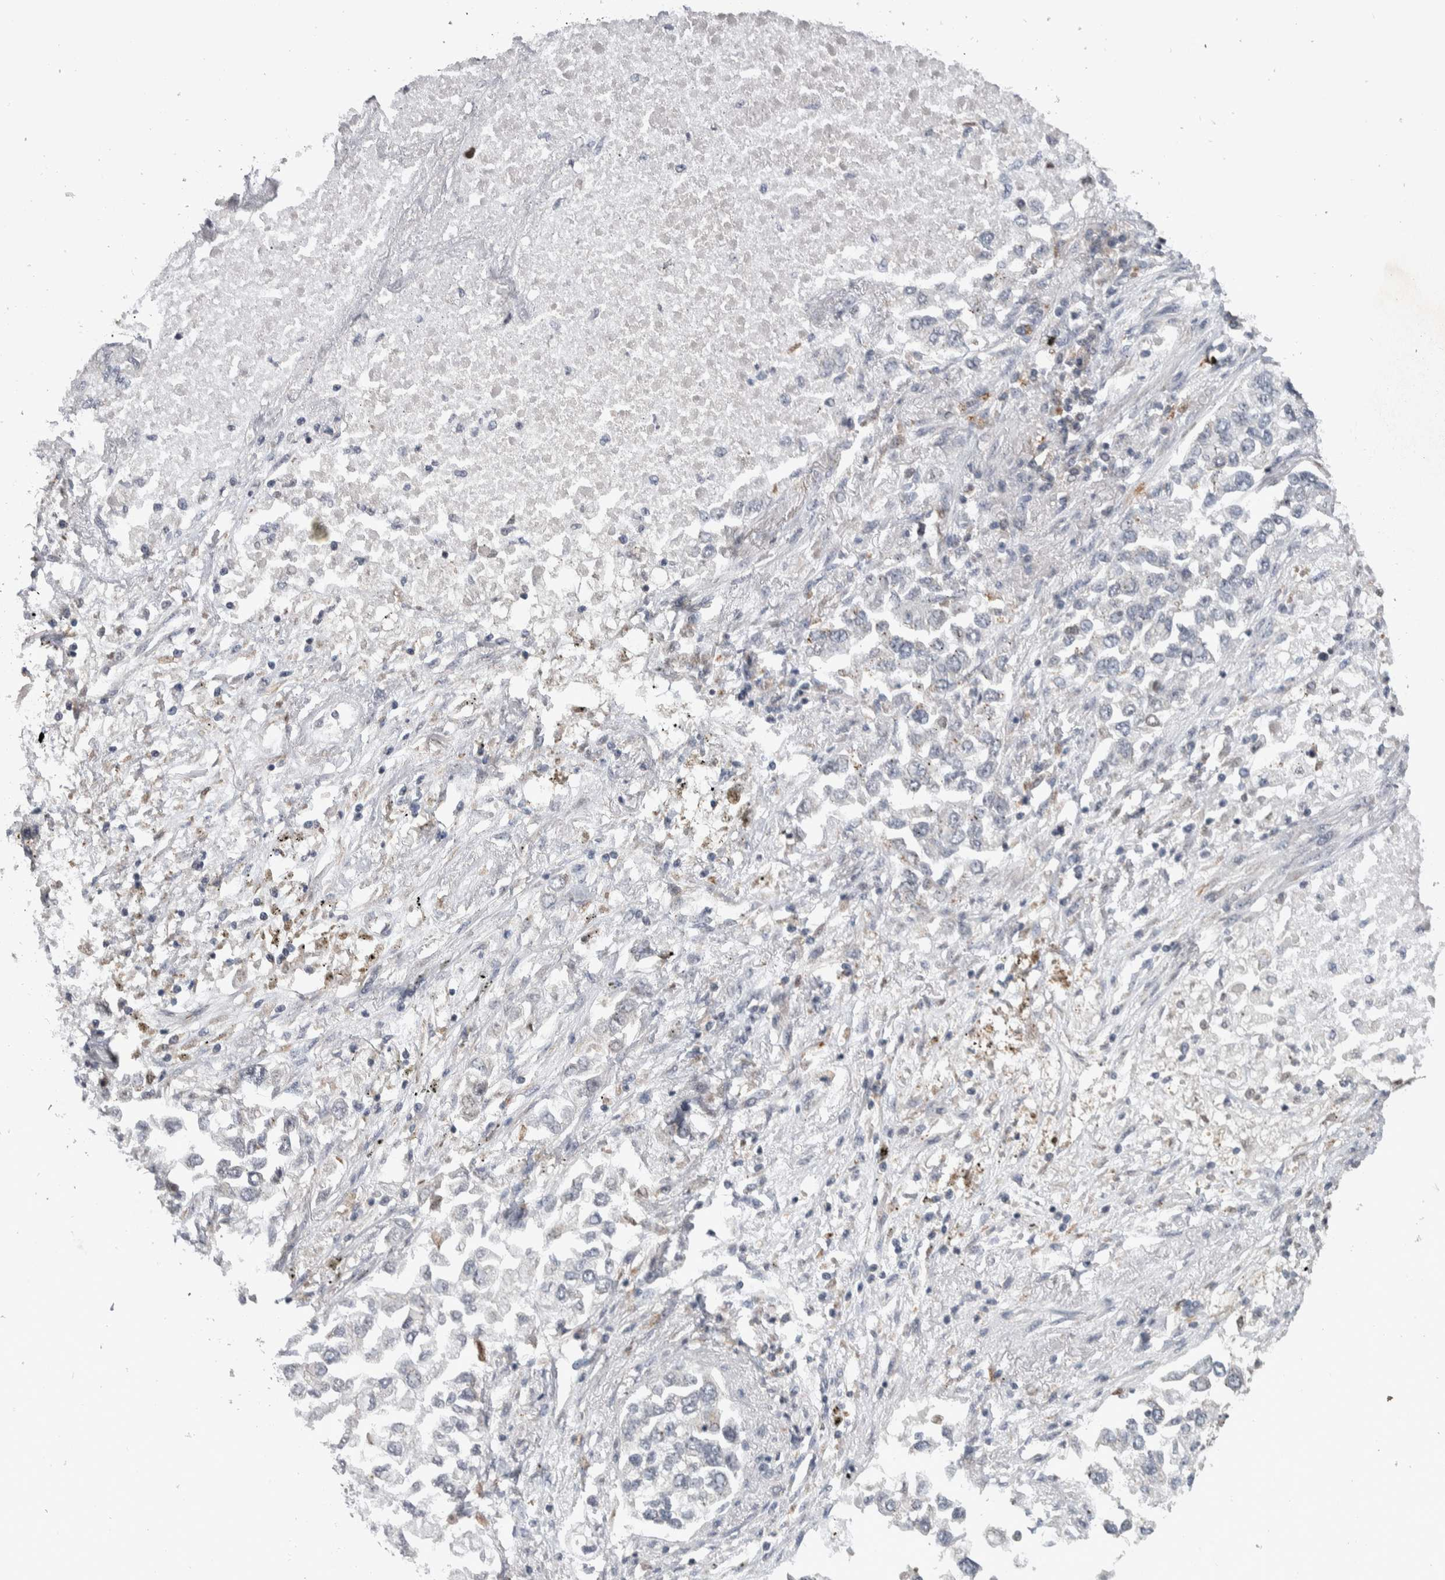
{"staining": {"intensity": "negative", "quantity": "none", "location": "none"}, "tissue": "lung cancer", "cell_type": "Tumor cells", "image_type": "cancer", "snomed": [{"axis": "morphology", "description": "Inflammation, NOS"}, {"axis": "morphology", "description": "Adenocarcinoma, NOS"}, {"axis": "topography", "description": "Lung"}], "caption": "DAB (3,3'-diaminobenzidine) immunohistochemical staining of human lung cancer shows no significant expression in tumor cells.", "gene": "FAM83G", "patient": {"sex": "male", "age": 63}}